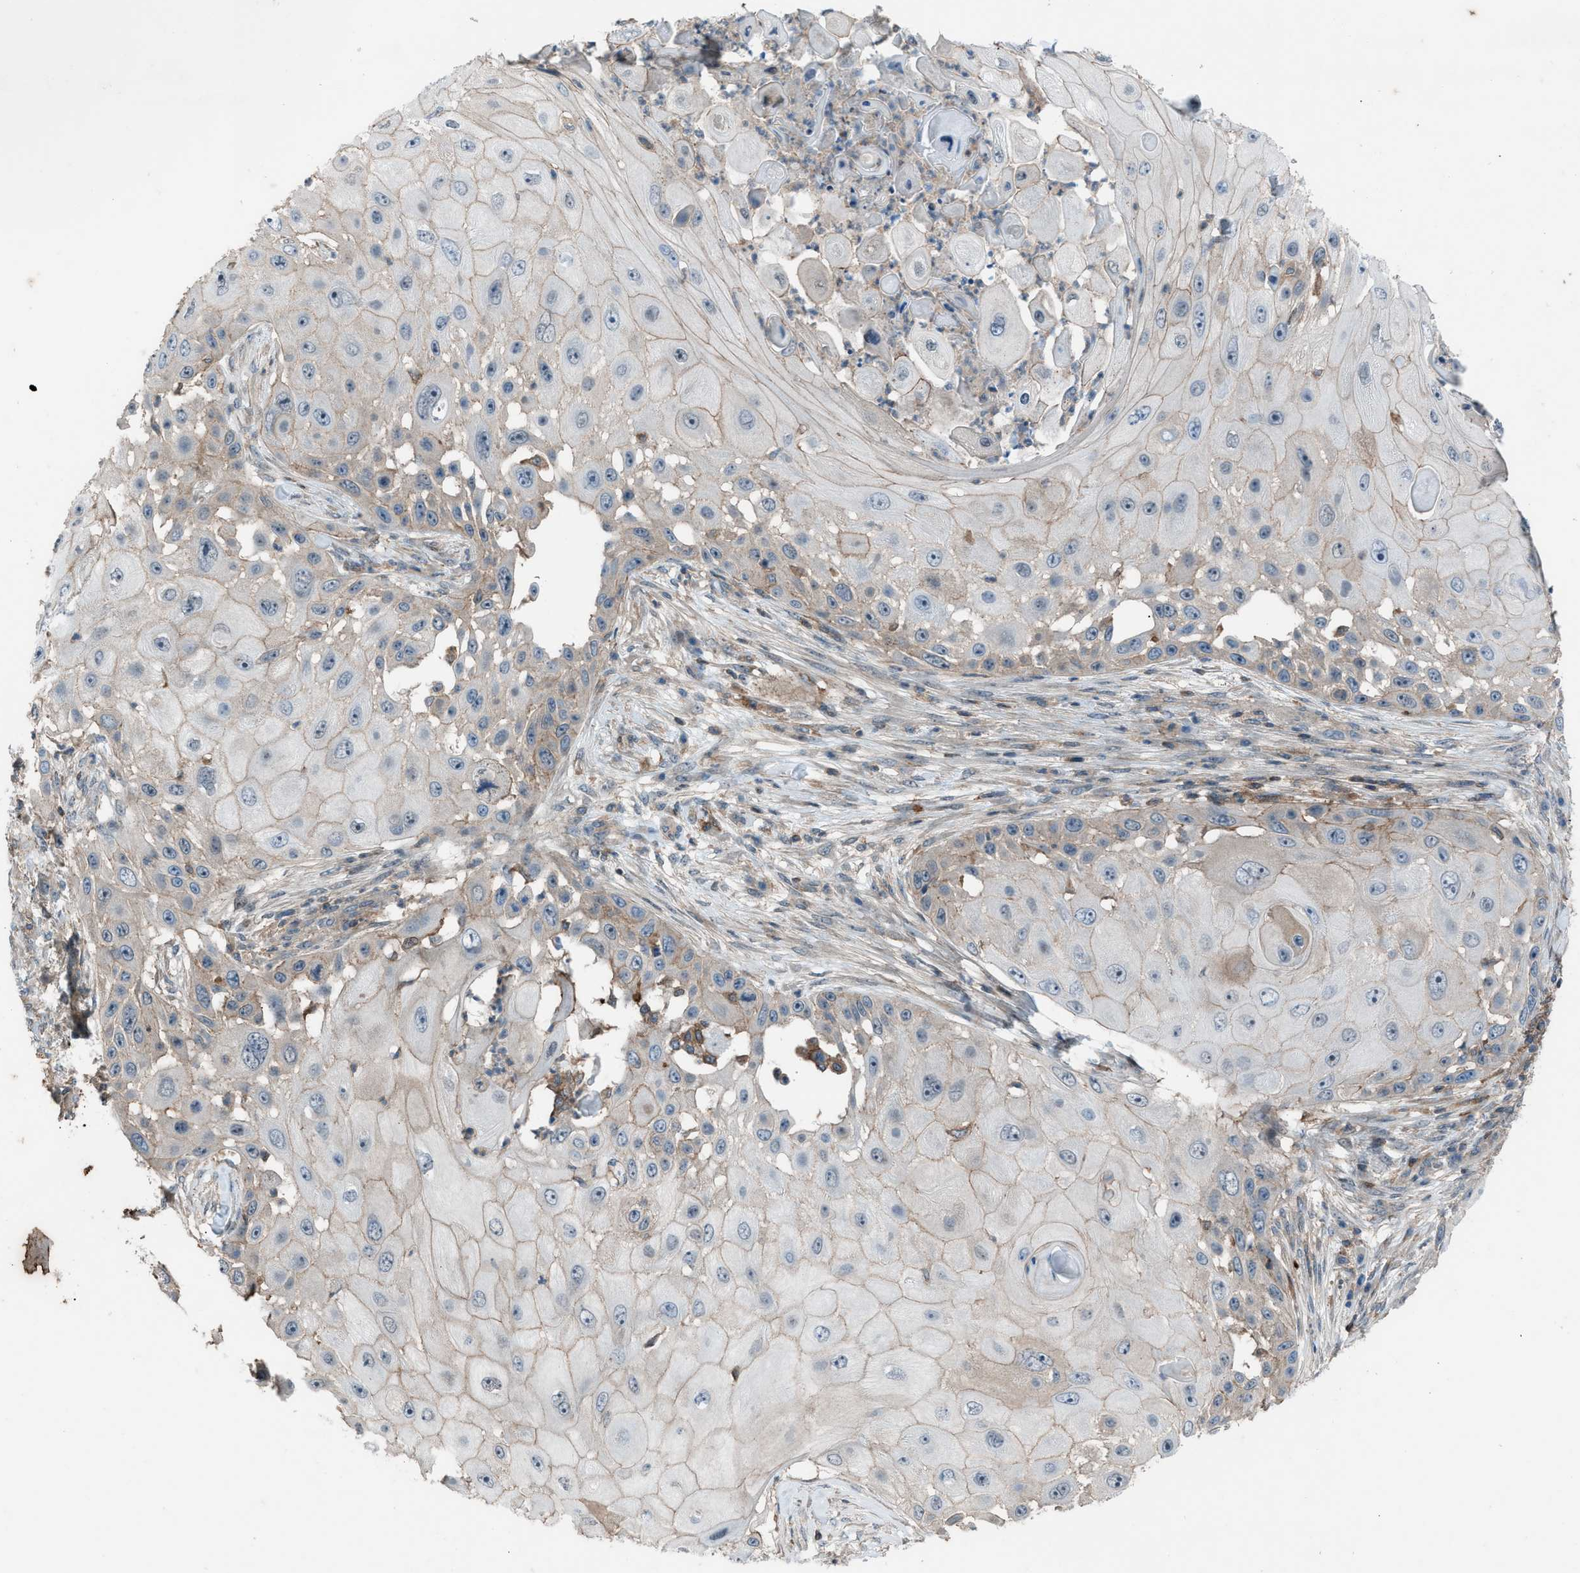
{"staining": {"intensity": "weak", "quantity": "<25%", "location": "cytoplasmic/membranous"}, "tissue": "skin cancer", "cell_type": "Tumor cells", "image_type": "cancer", "snomed": [{"axis": "morphology", "description": "Squamous cell carcinoma, NOS"}, {"axis": "topography", "description": "Skin"}], "caption": "This histopathology image is of skin squamous cell carcinoma stained with immunohistochemistry to label a protein in brown with the nuclei are counter-stained blue. There is no staining in tumor cells.", "gene": "DYRK1A", "patient": {"sex": "female", "age": 44}}